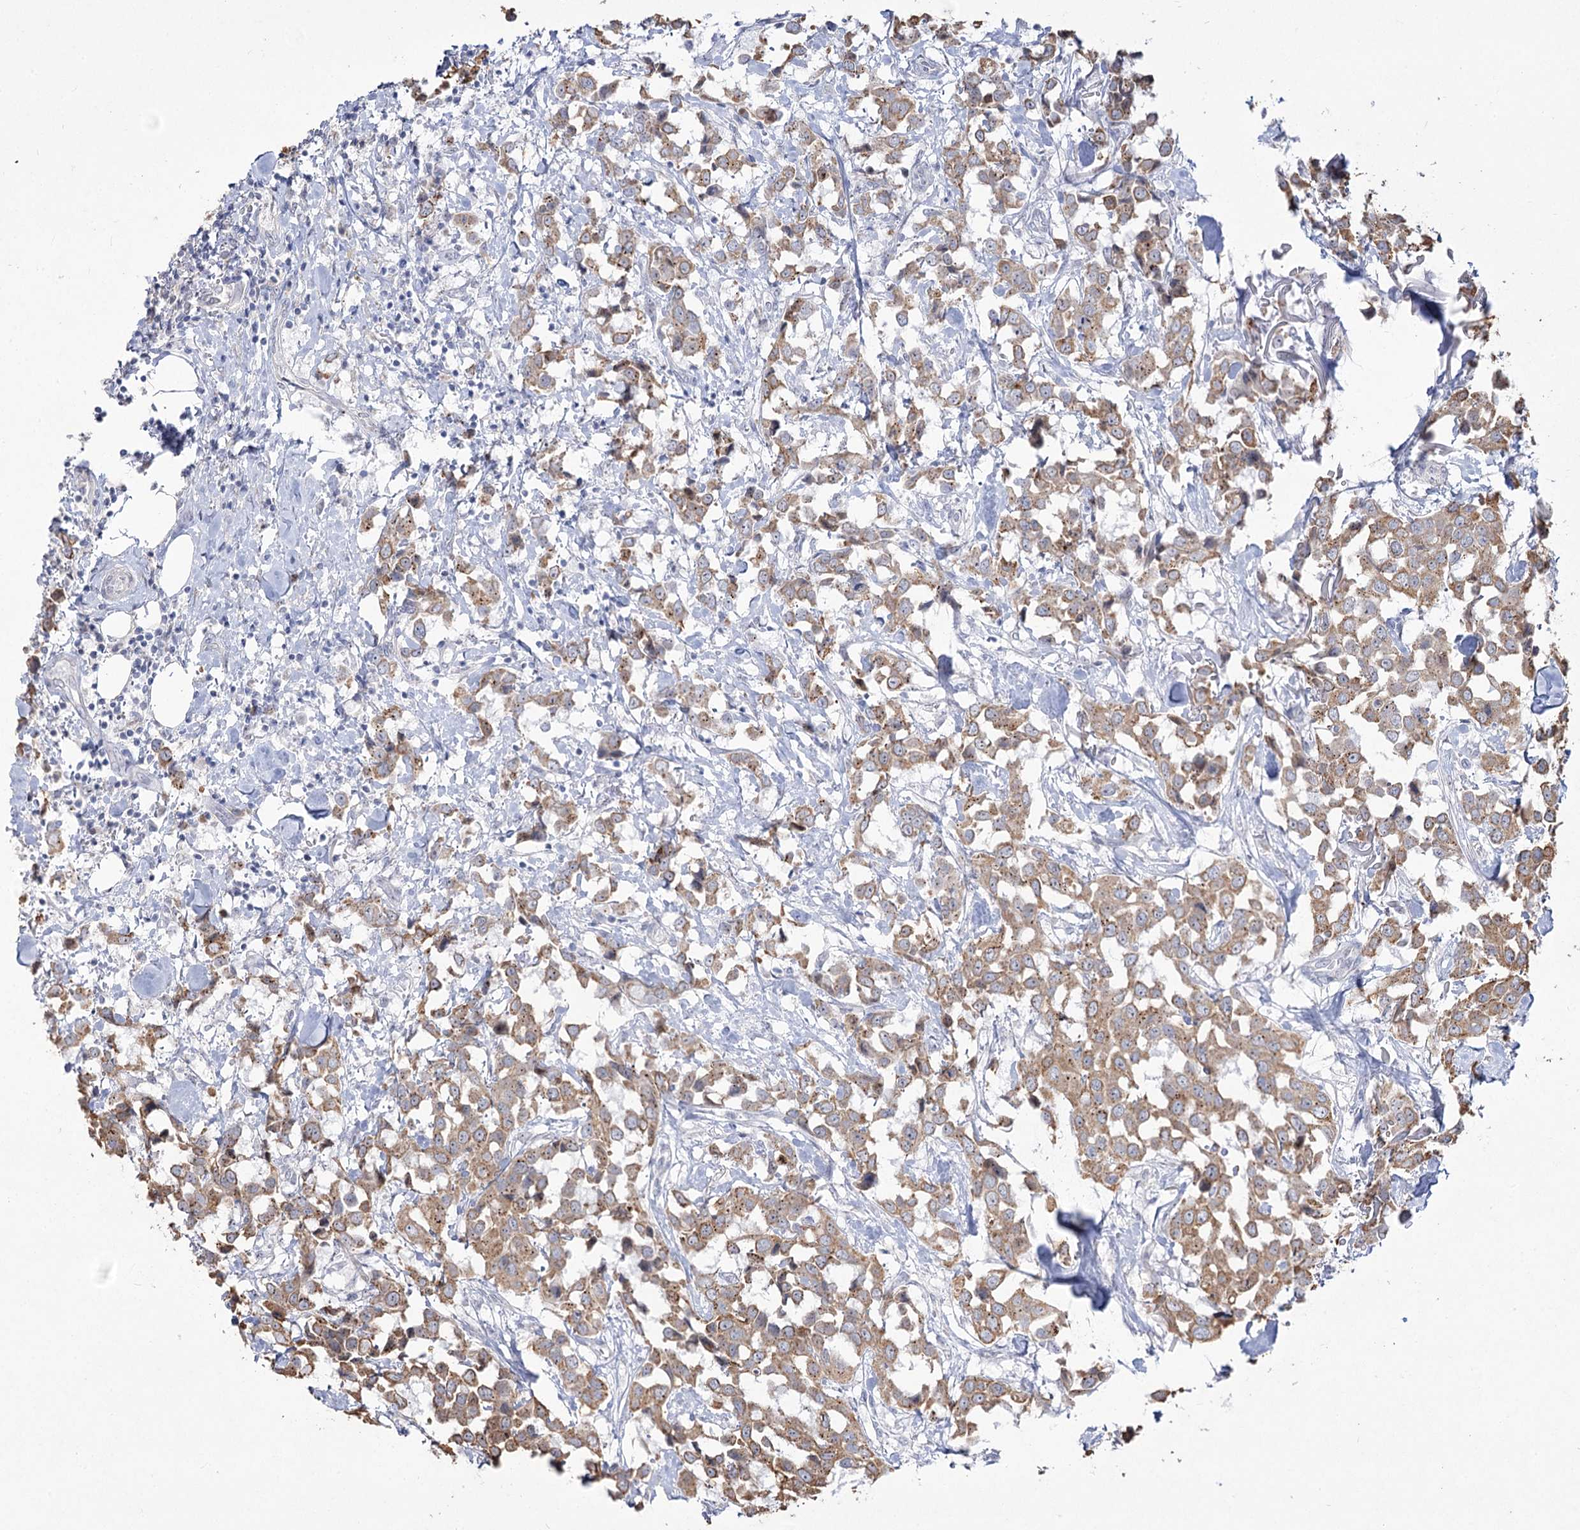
{"staining": {"intensity": "weak", "quantity": ">75%", "location": "cytoplasmic/membranous"}, "tissue": "breast cancer", "cell_type": "Tumor cells", "image_type": "cancer", "snomed": [{"axis": "morphology", "description": "Duct carcinoma"}, {"axis": "topography", "description": "Breast"}], "caption": "This micrograph reveals breast cancer (infiltrating ductal carcinoma) stained with immunohistochemistry to label a protein in brown. The cytoplasmic/membranous of tumor cells show weak positivity for the protein. Nuclei are counter-stained blue.", "gene": "DDX50", "patient": {"sex": "female", "age": 80}}